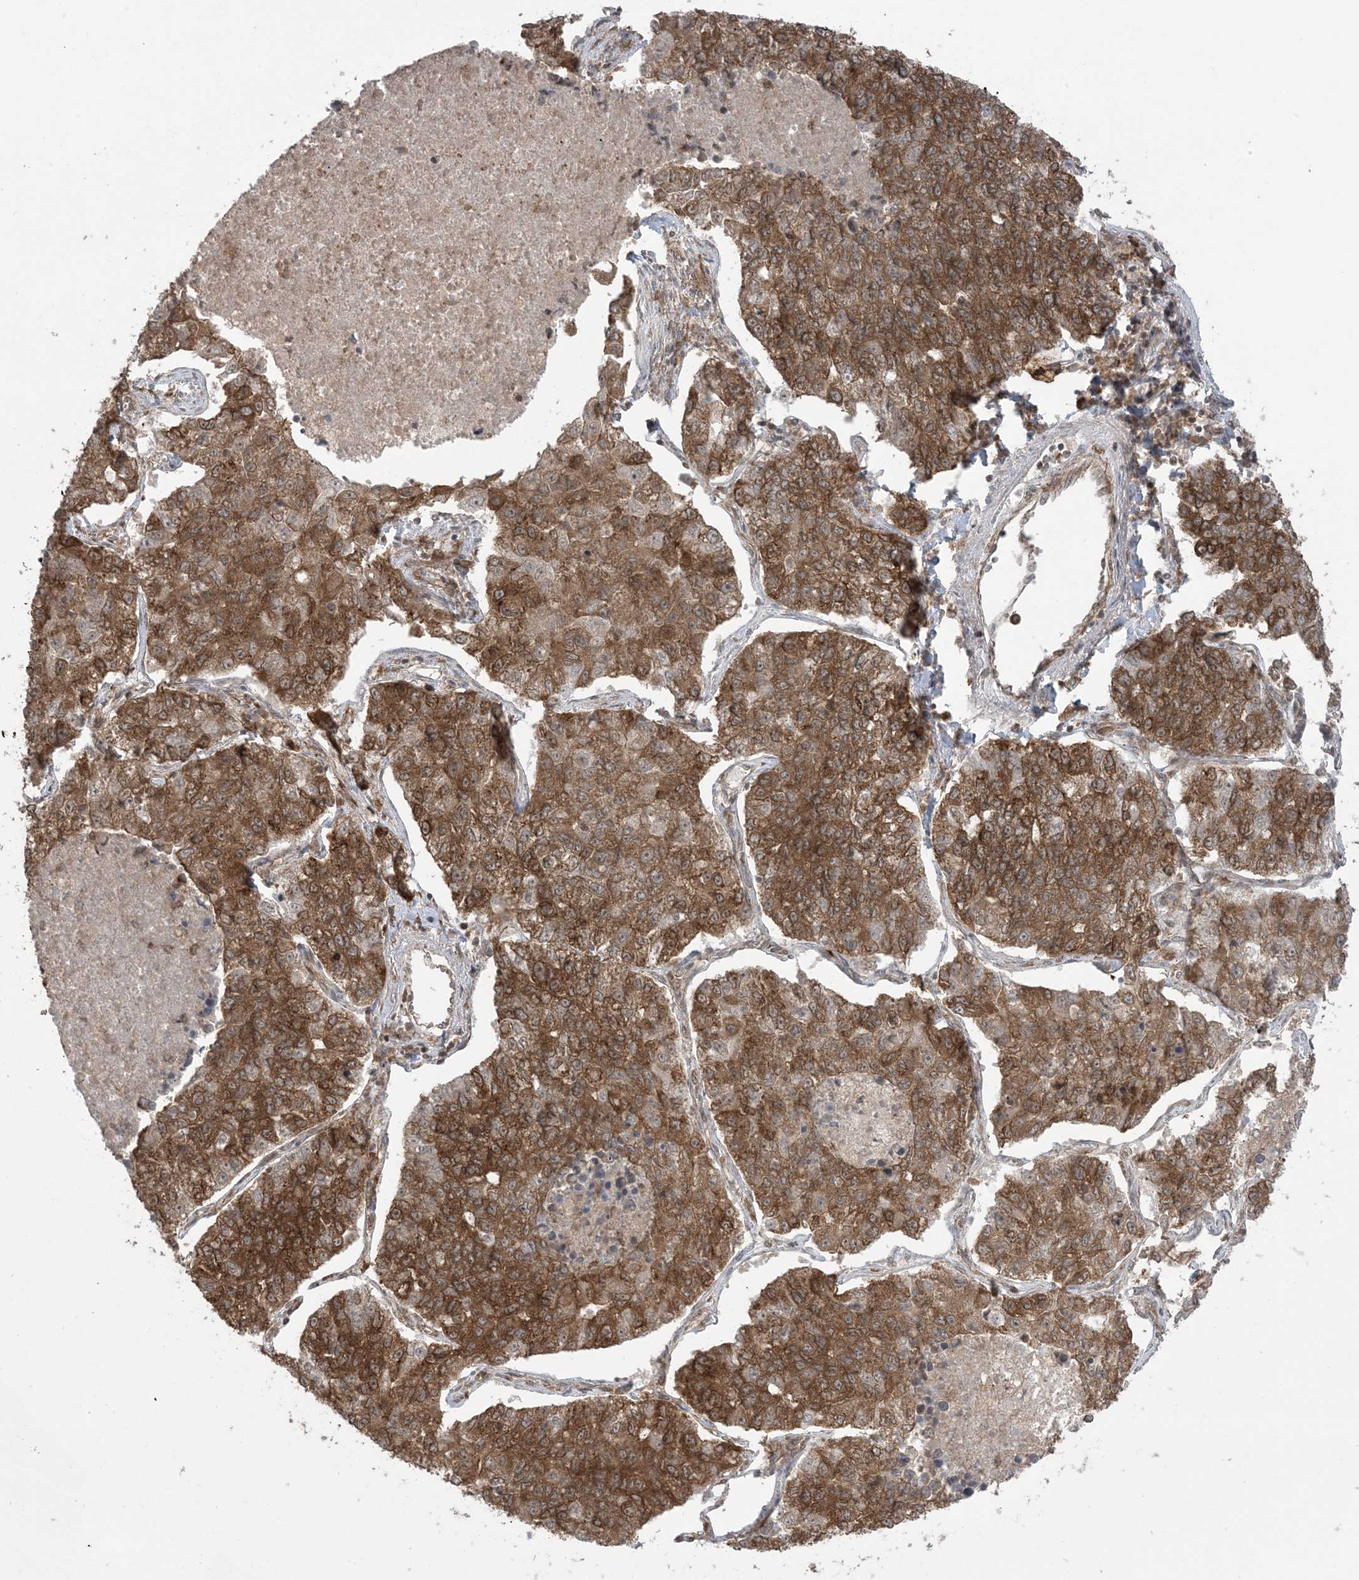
{"staining": {"intensity": "strong", "quantity": ">75%", "location": "cytoplasmic/membranous"}, "tissue": "lung cancer", "cell_type": "Tumor cells", "image_type": "cancer", "snomed": [{"axis": "morphology", "description": "Adenocarcinoma, NOS"}, {"axis": "topography", "description": "Lung"}], "caption": "An immunohistochemistry histopathology image of tumor tissue is shown. Protein staining in brown shows strong cytoplasmic/membranous positivity in lung adenocarcinoma within tumor cells.", "gene": "DDX19B", "patient": {"sex": "male", "age": 49}}